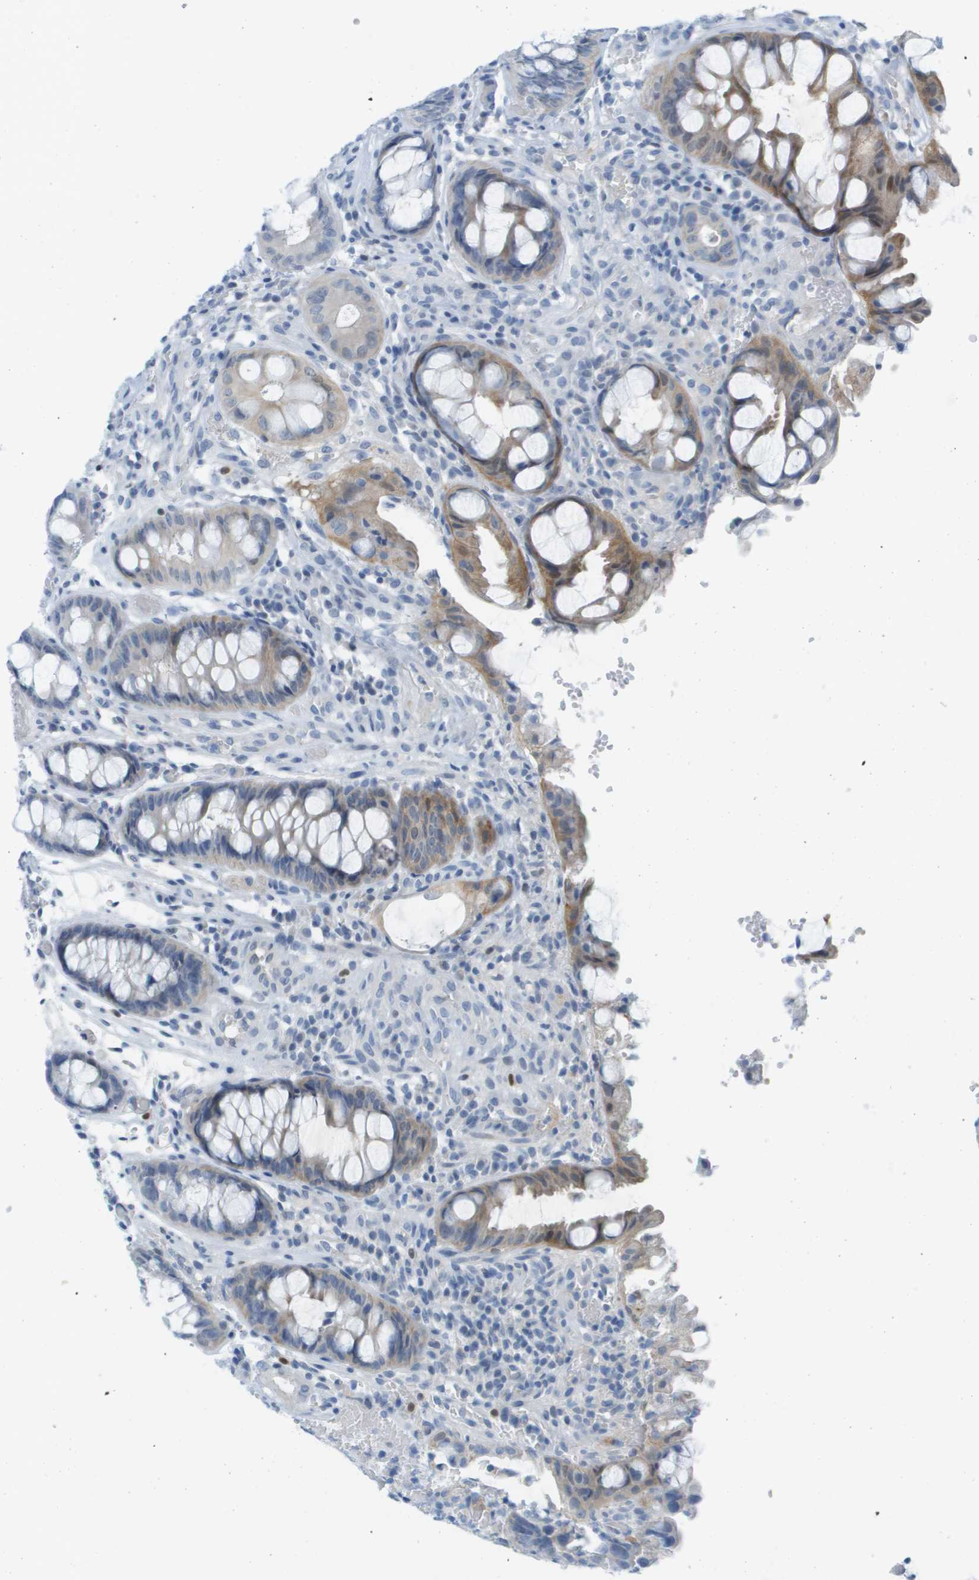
{"staining": {"intensity": "weak", "quantity": "25%-75%", "location": "cytoplasmic/membranous"}, "tissue": "colorectal cancer", "cell_type": "Tumor cells", "image_type": "cancer", "snomed": [{"axis": "morphology", "description": "Adenocarcinoma, NOS"}, {"axis": "topography", "description": "Colon"}], "caption": "There is low levels of weak cytoplasmic/membranous positivity in tumor cells of colorectal adenocarcinoma, as demonstrated by immunohistochemical staining (brown color).", "gene": "CUL9", "patient": {"sex": "female", "age": 57}}